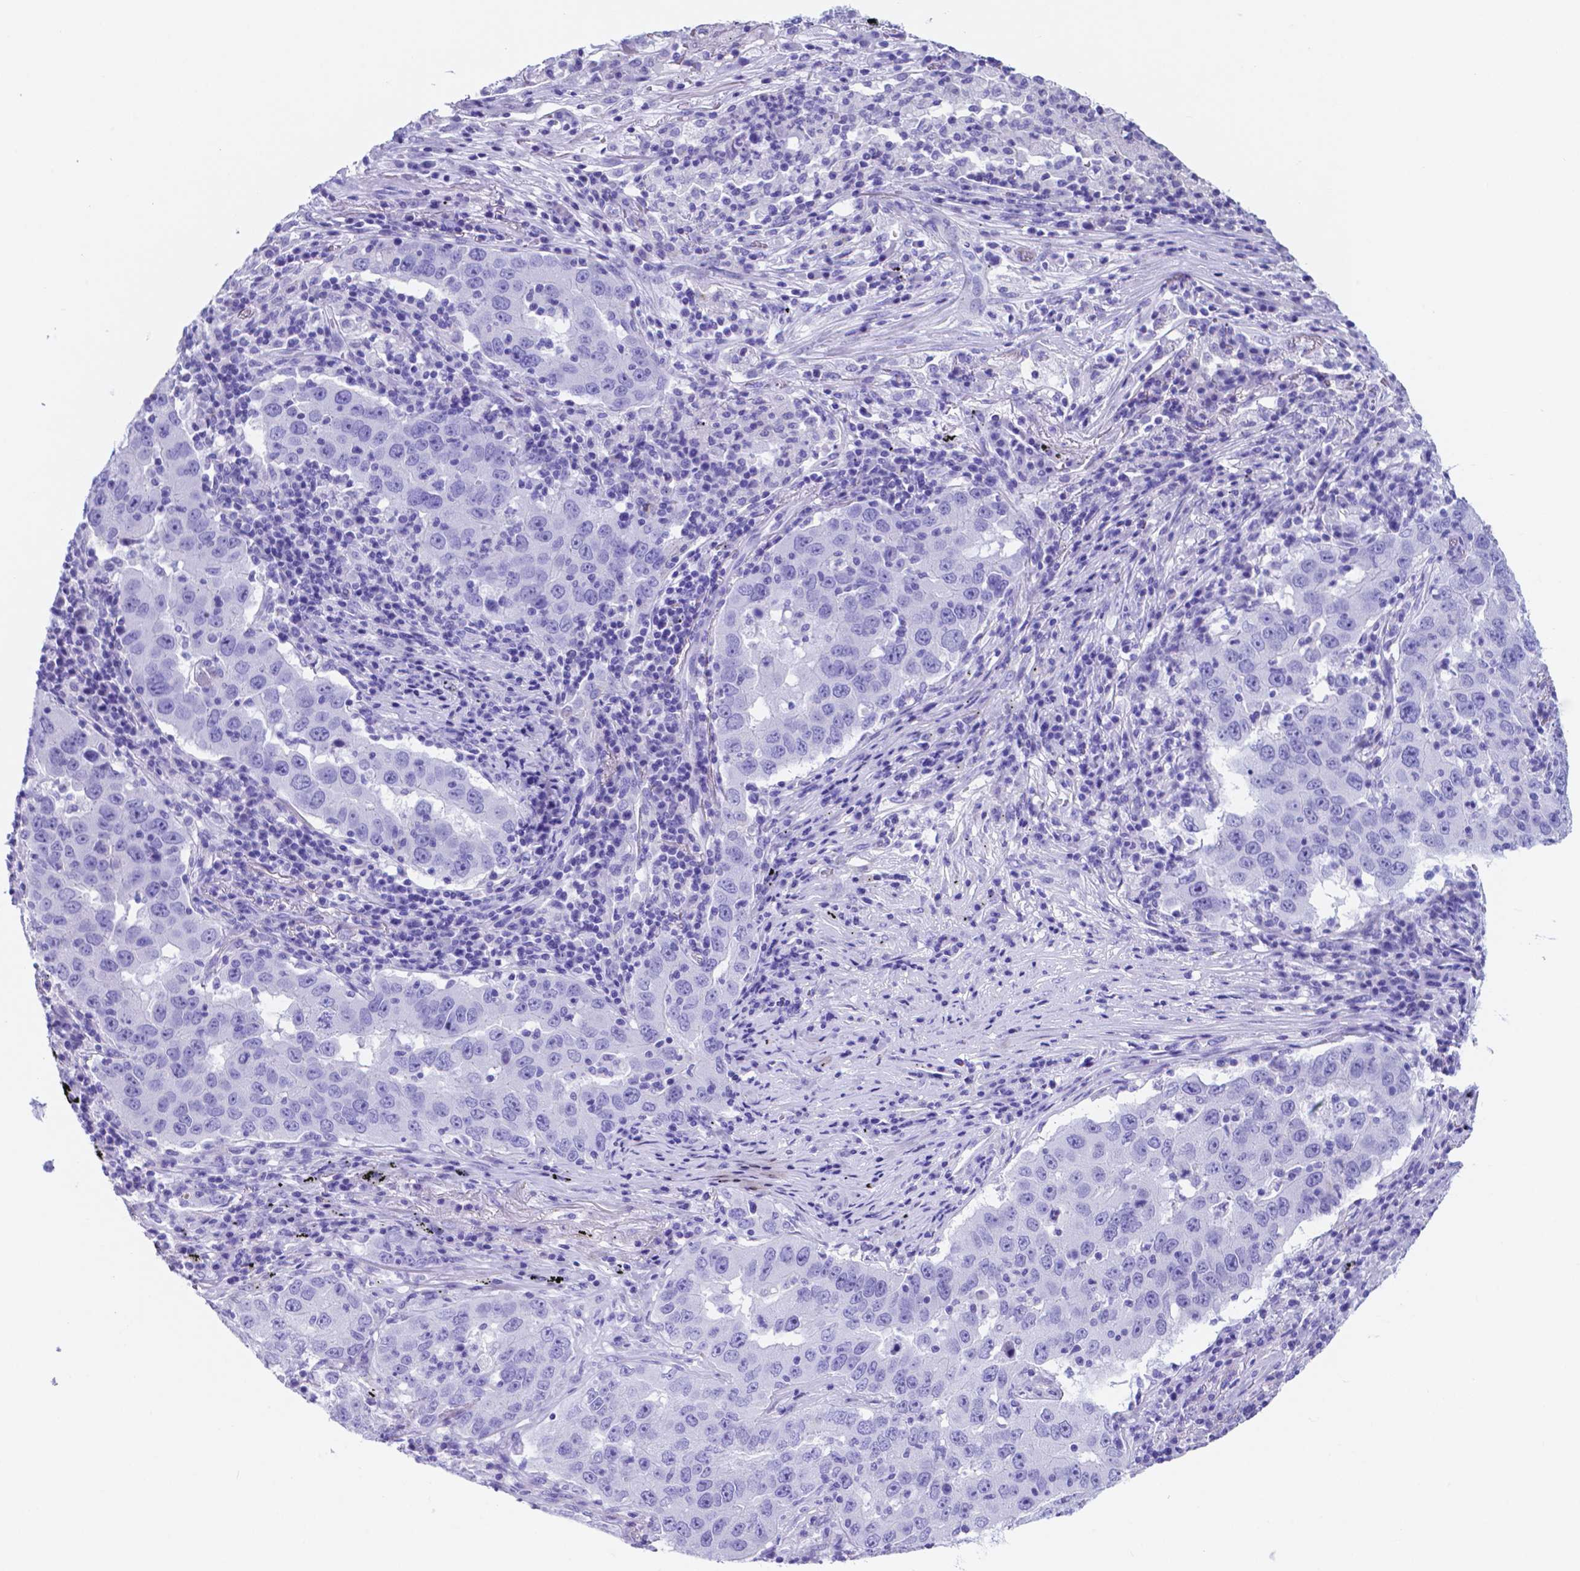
{"staining": {"intensity": "negative", "quantity": "none", "location": "none"}, "tissue": "lung cancer", "cell_type": "Tumor cells", "image_type": "cancer", "snomed": [{"axis": "morphology", "description": "Adenocarcinoma, NOS"}, {"axis": "topography", "description": "Lung"}], "caption": "This is a micrograph of immunohistochemistry staining of lung cancer, which shows no staining in tumor cells.", "gene": "DNAAF8", "patient": {"sex": "male", "age": 73}}